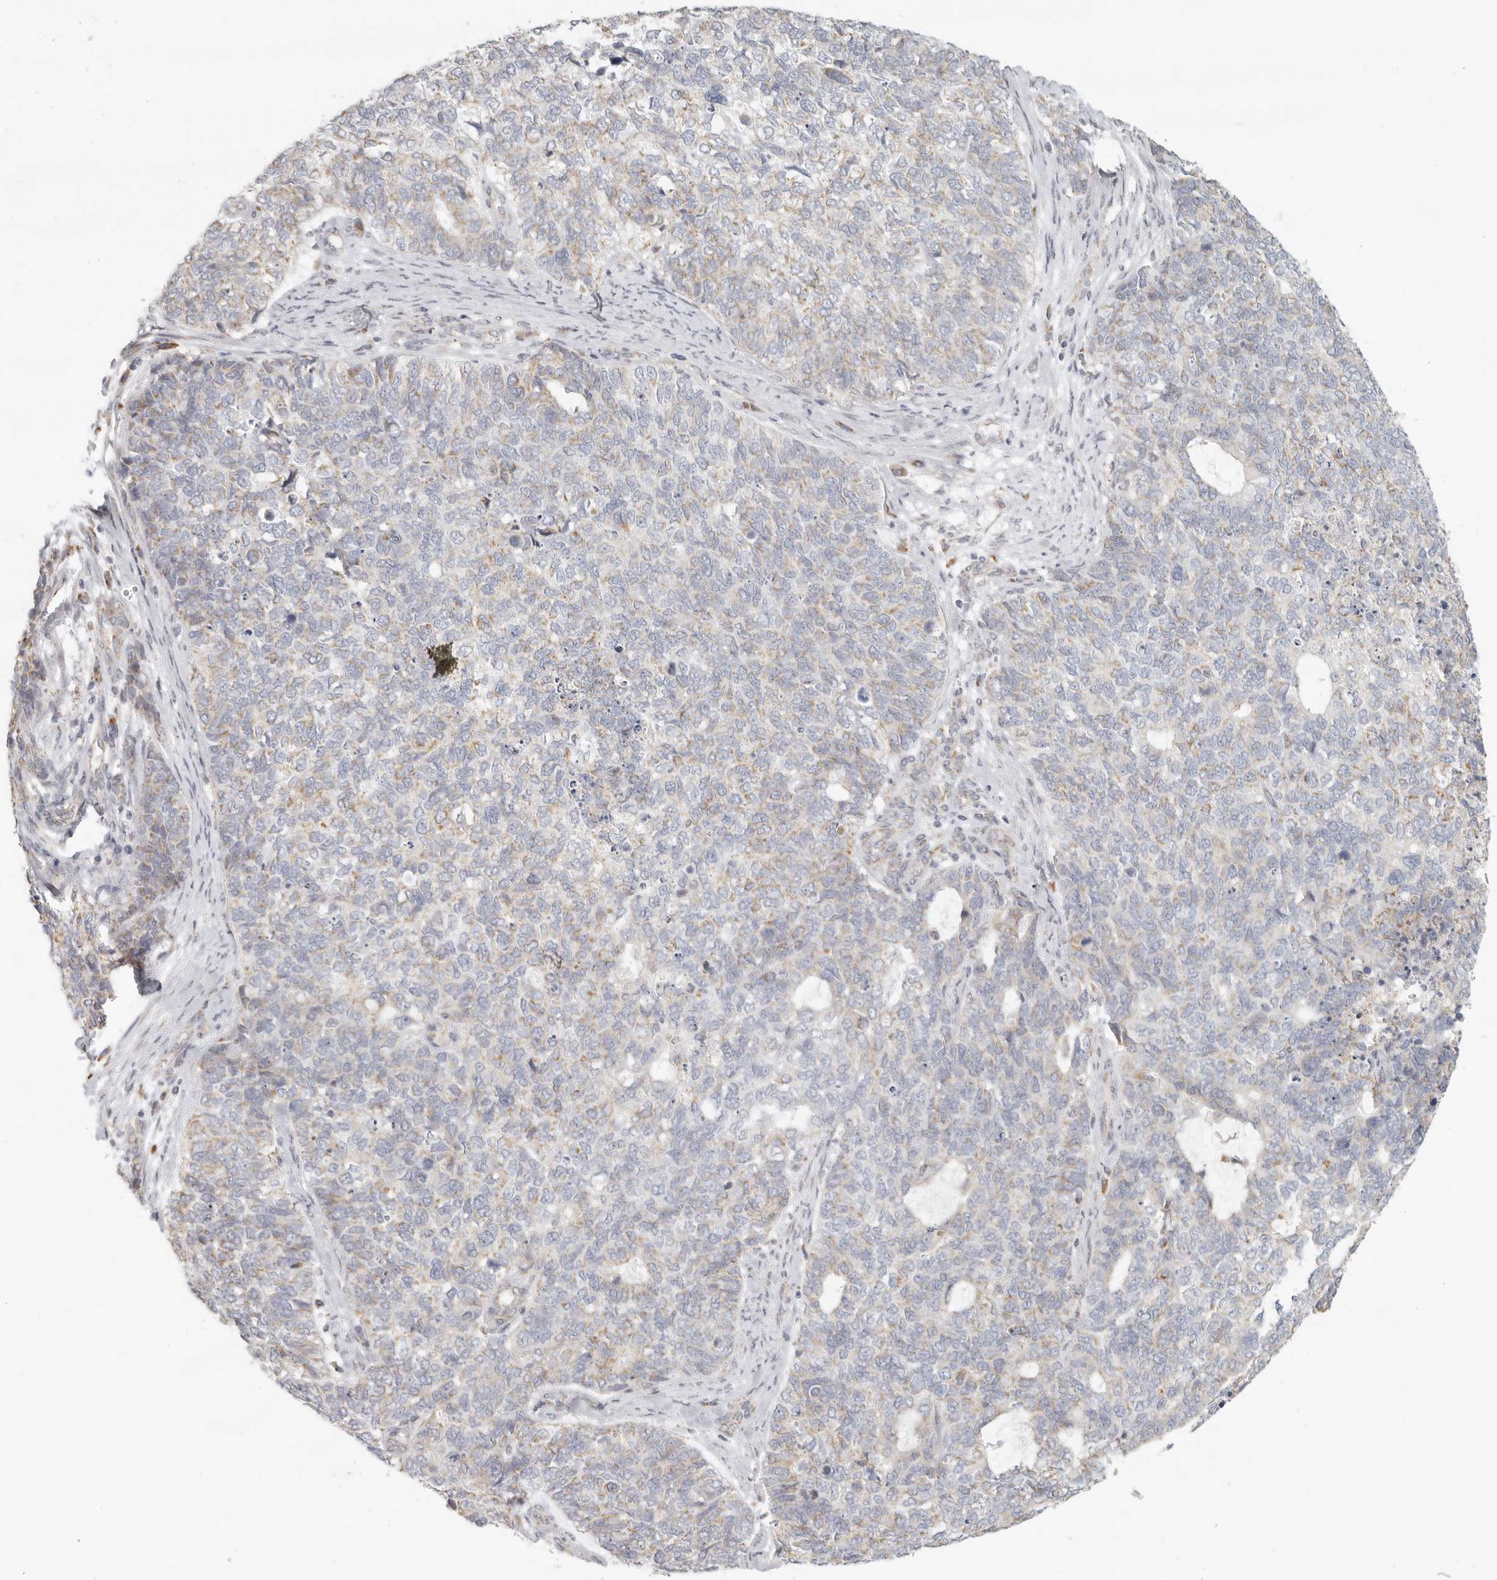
{"staining": {"intensity": "moderate", "quantity": "<25%", "location": "cytoplasmic/membranous"}, "tissue": "cervical cancer", "cell_type": "Tumor cells", "image_type": "cancer", "snomed": [{"axis": "morphology", "description": "Squamous cell carcinoma, NOS"}, {"axis": "topography", "description": "Cervix"}], "caption": "Human squamous cell carcinoma (cervical) stained for a protein (brown) shows moderate cytoplasmic/membranous positive staining in about <25% of tumor cells.", "gene": "KDF1", "patient": {"sex": "female", "age": 63}}